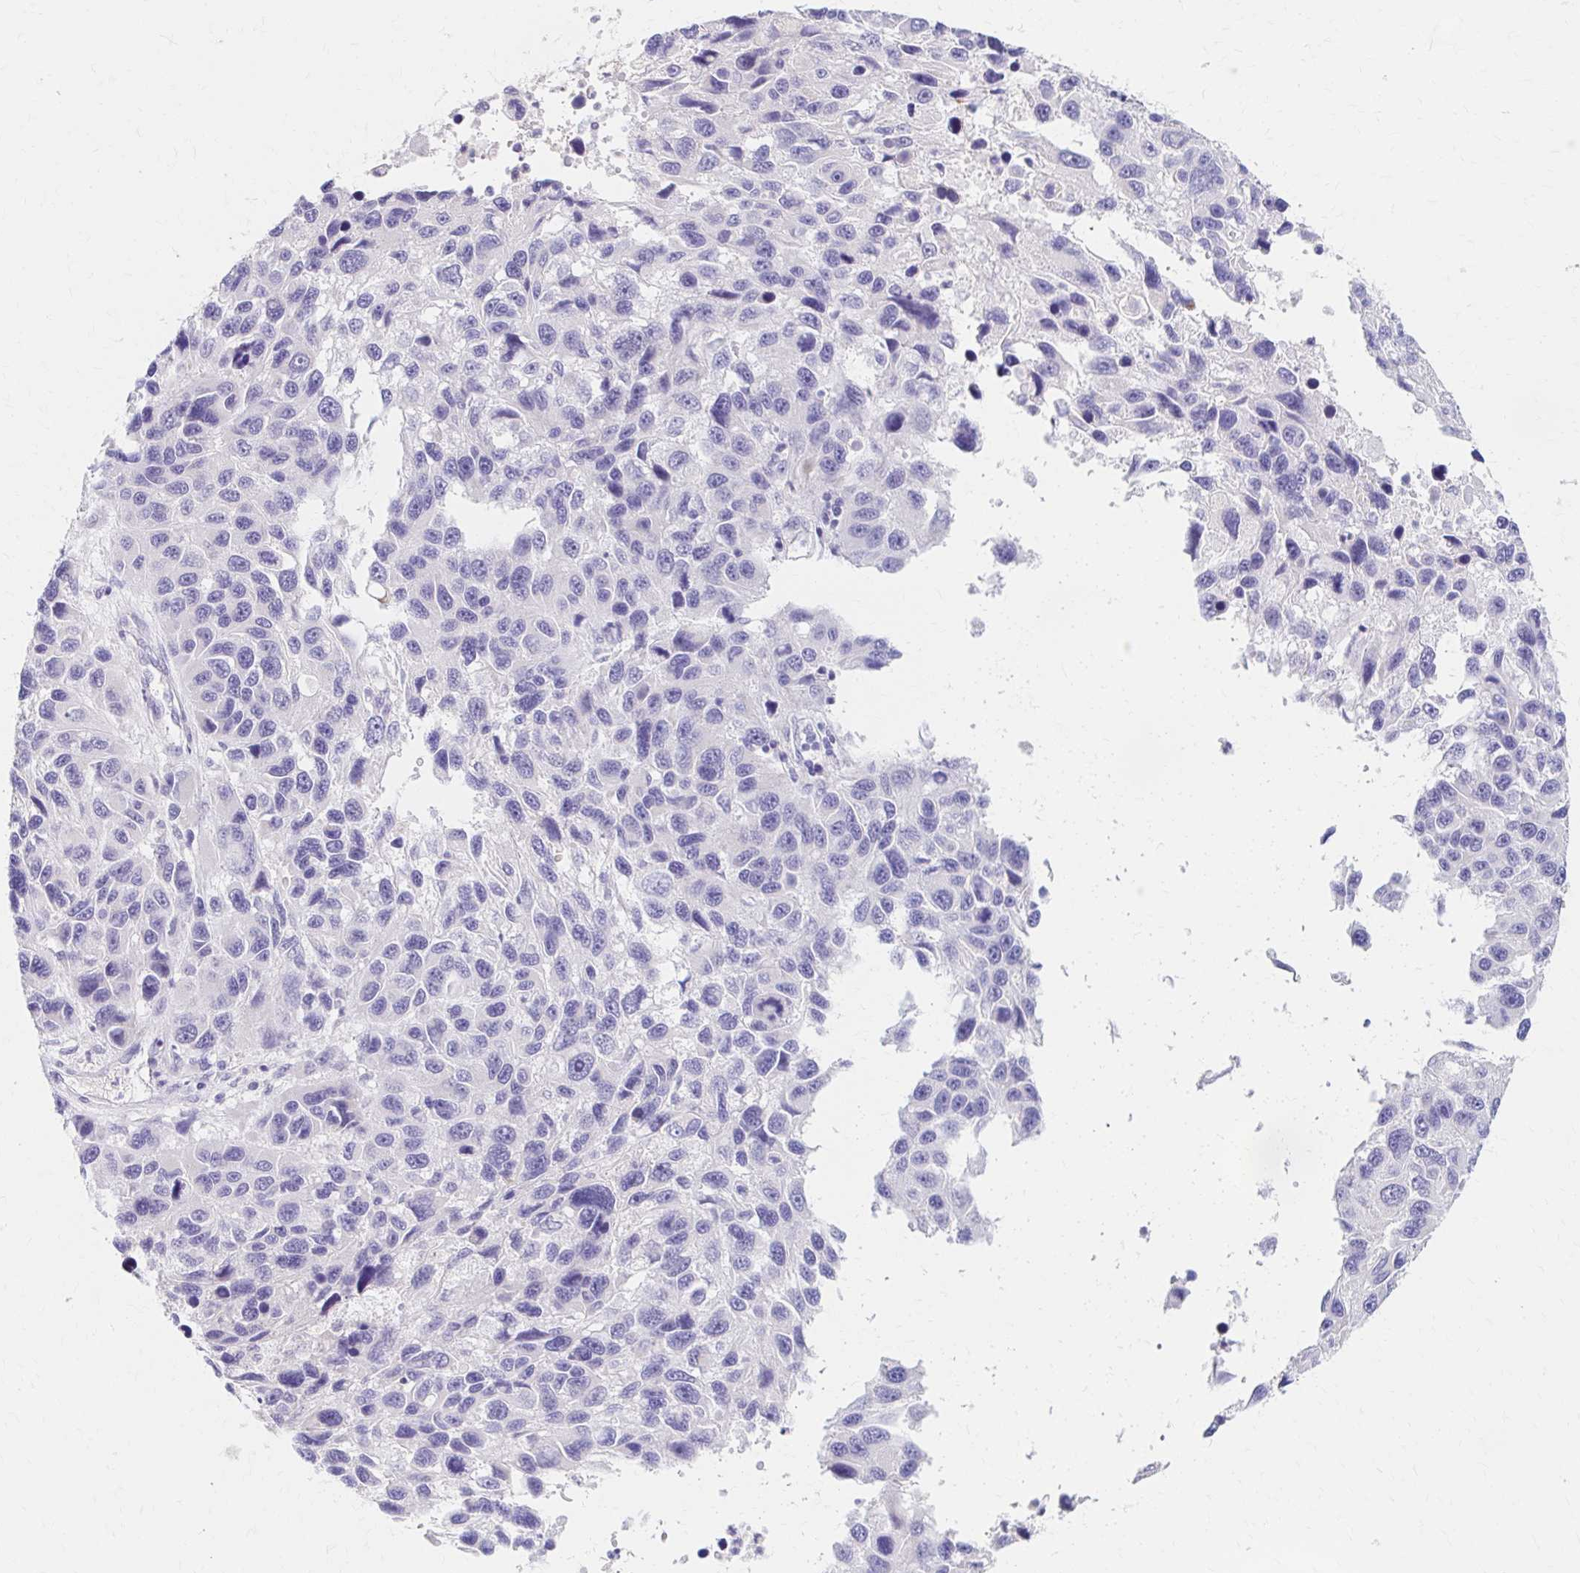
{"staining": {"intensity": "negative", "quantity": "none", "location": "none"}, "tissue": "melanoma", "cell_type": "Tumor cells", "image_type": "cancer", "snomed": [{"axis": "morphology", "description": "Malignant melanoma, NOS"}, {"axis": "topography", "description": "Skin"}], "caption": "Tumor cells are negative for brown protein staining in melanoma.", "gene": "AZGP1", "patient": {"sex": "male", "age": 53}}